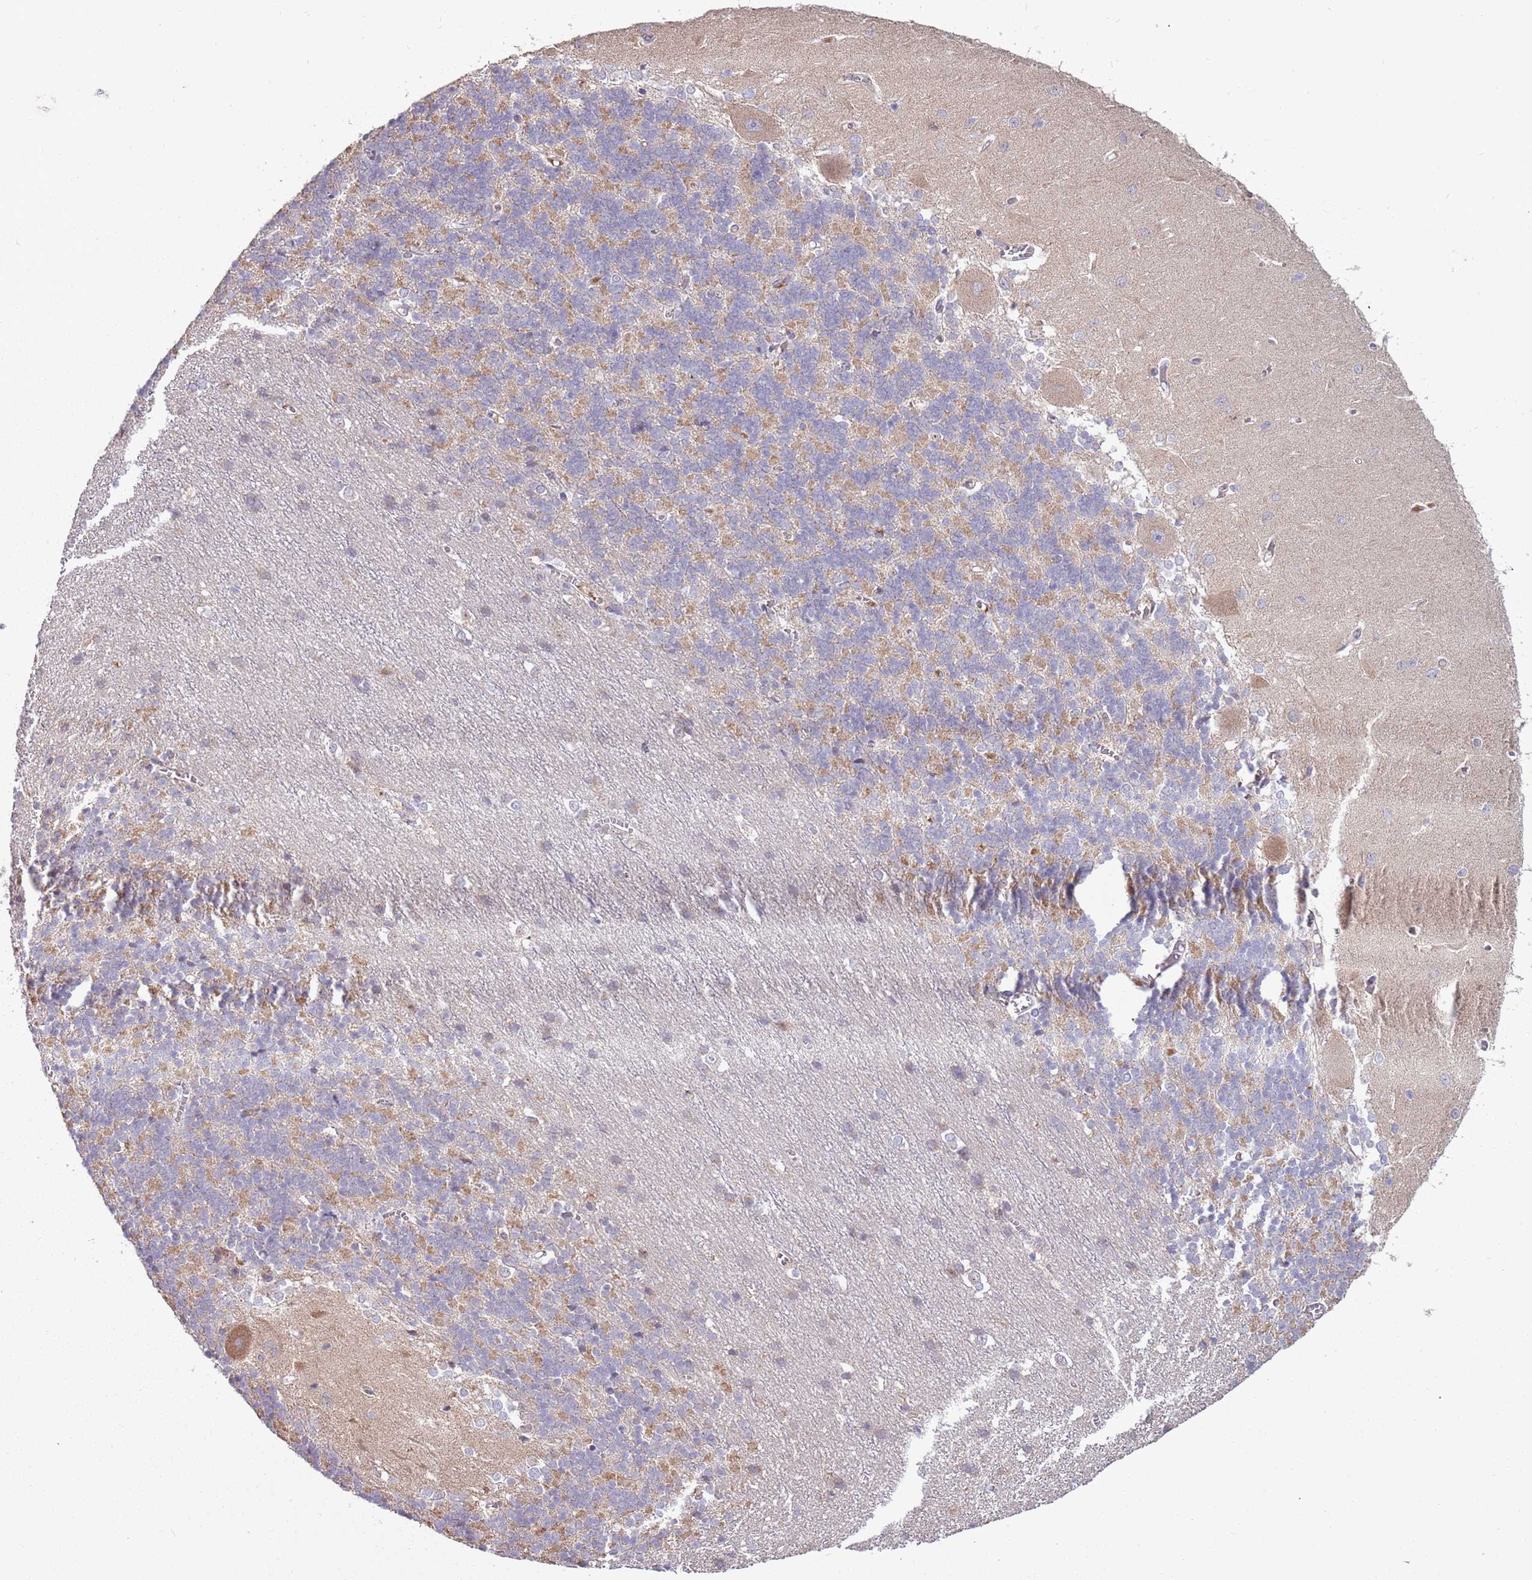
{"staining": {"intensity": "weak", "quantity": "25%-75%", "location": "cytoplasmic/membranous"}, "tissue": "cerebellum", "cell_type": "Cells in granular layer", "image_type": "normal", "snomed": [{"axis": "morphology", "description": "Normal tissue, NOS"}, {"axis": "topography", "description": "Cerebellum"}], "caption": "Protein staining of benign cerebellum reveals weak cytoplasmic/membranous staining in approximately 25%-75% of cells in granular layer.", "gene": "SYS1", "patient": {"sex": "male", "age": 37}}